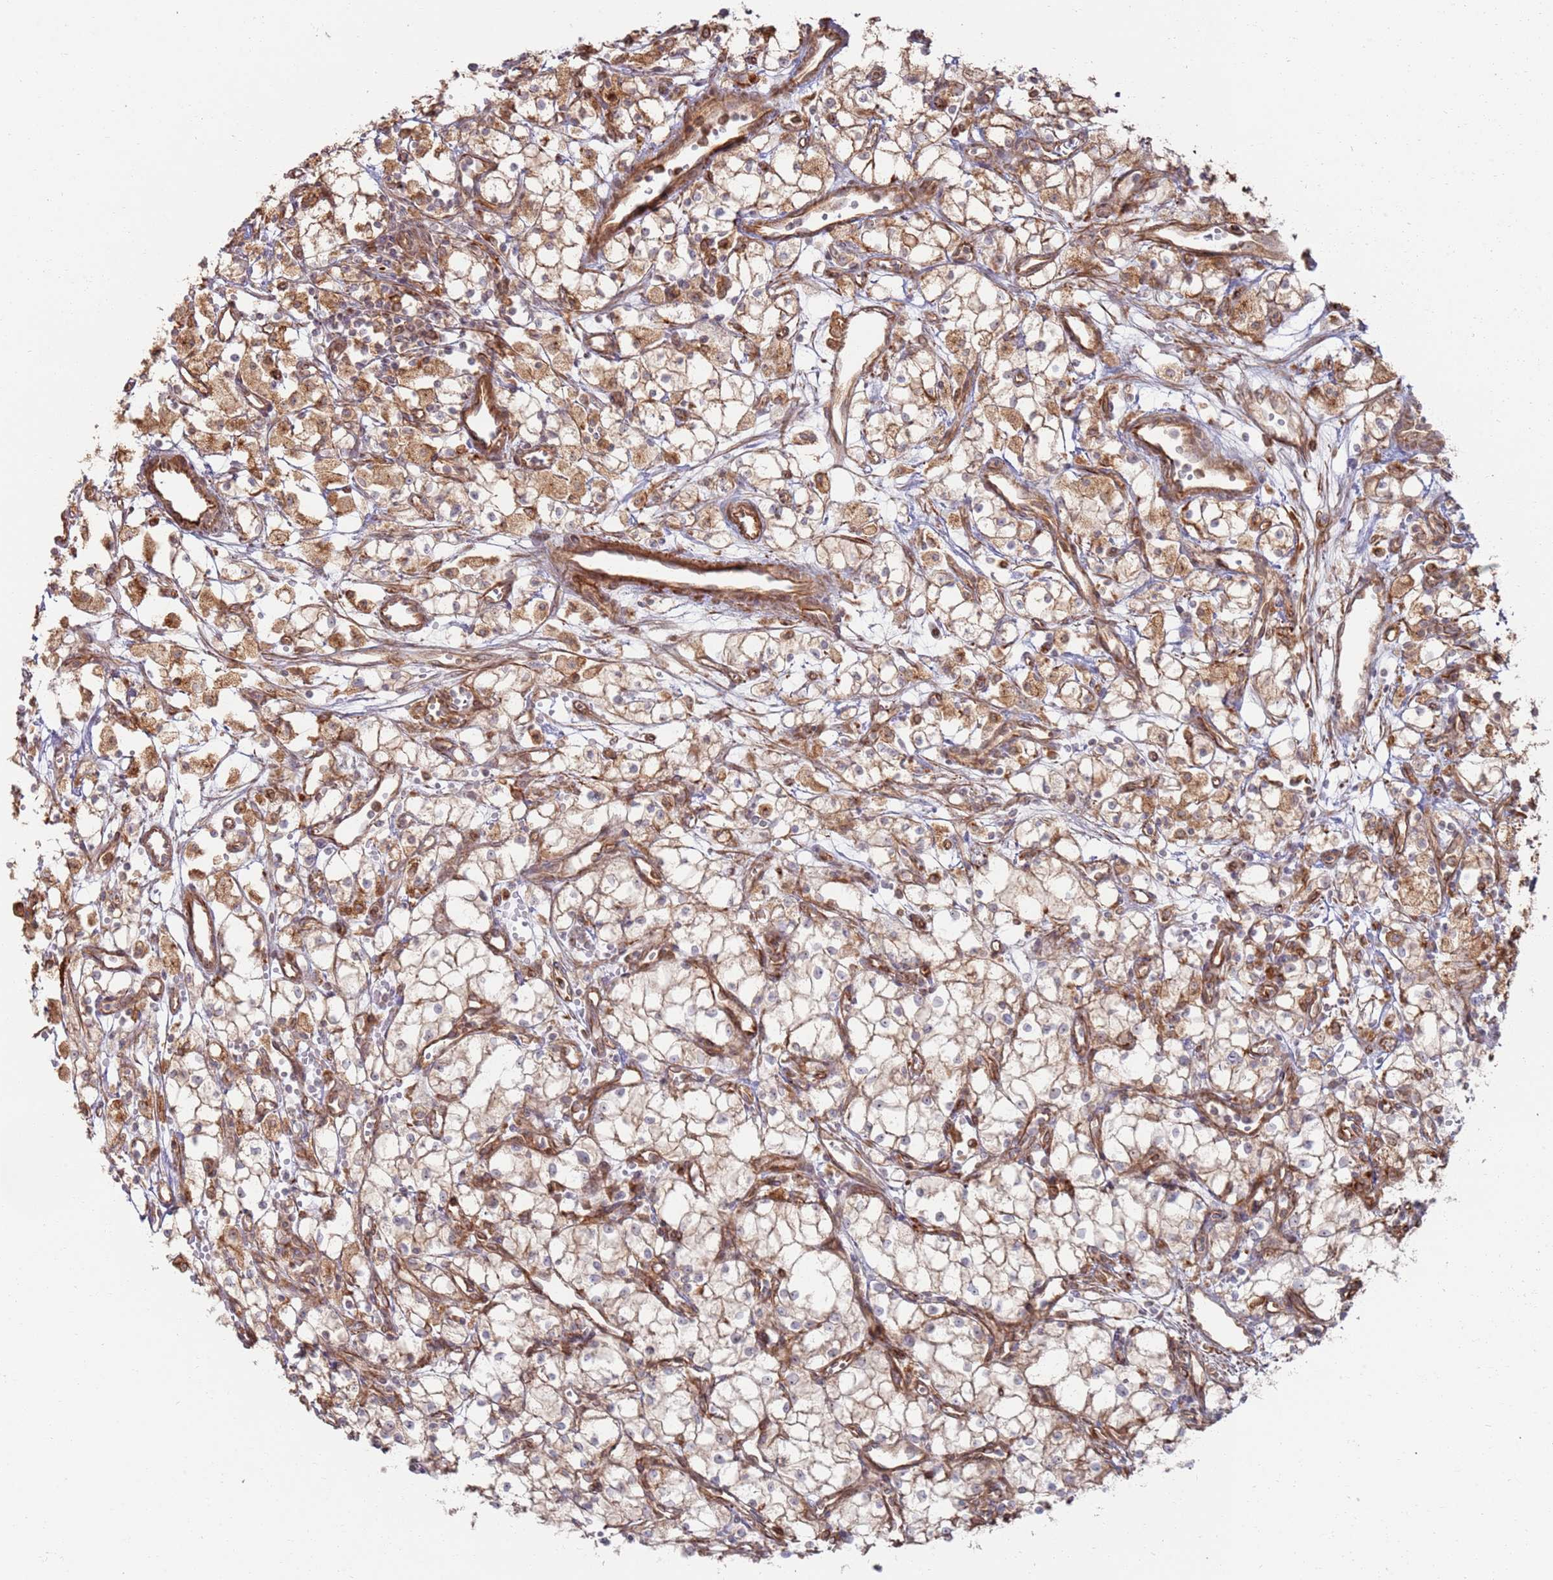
{"staining": {"intensity": "weak", "quantity": "25%-75%", "location": "cytoplasmic/membranous"}, "tissue": "renal cancer", "cell_type": "Tumor cells", "image_type": "cancer", "snomed": [{"axis": "morphology", "description": "Adenocarcinoma, NOS"}, {"axis": "topography", "description": "Kidney"}], "caption": "Immunohistochemistry micrograph of human renal adenocarcinoma stained for a protein (brown), which exhibits low levels of weak cytoplasmic/membranous staining in about 25%-75% of tumor cells.", "gene": "PHF21A", "patient": {"sex": "male", "age": 59}}